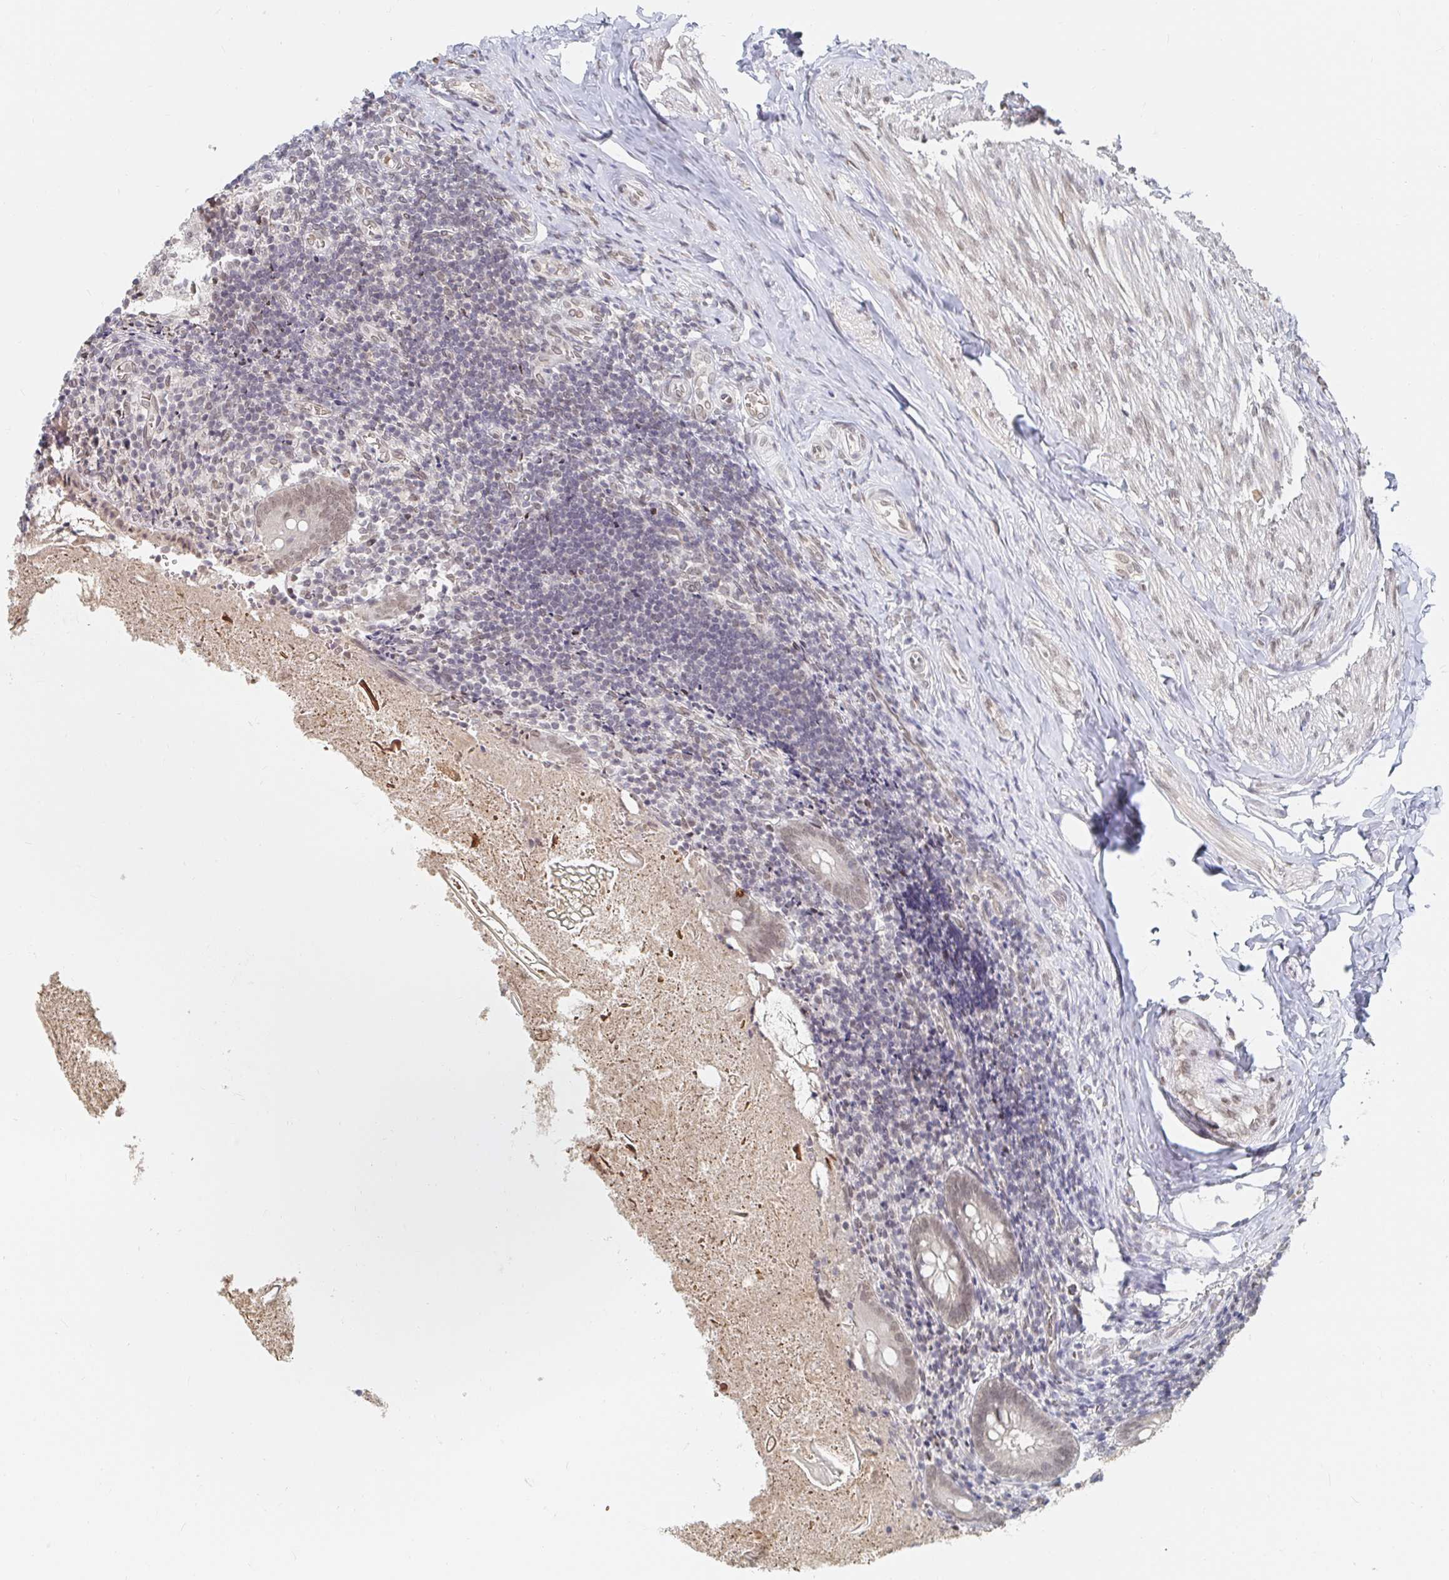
{"staining": {"intensity": "weak", "quantity": "25%-75%", "location": "nuclear"}, "tissue": "appendix", "cell_type": "Glandular cells", "image_type": "normal", "snomed": [{"axis": "morphology", "description": "Normal tissue, NOS"}, {"axis": "topography", "description": "Appendix"}], "caption": "DAB immunohistochemical staining of unremarkable human appendix exhibits weak nuclear protein expression in approximately 25%-75% of glandular cells.", "gene": "CHD2", "patient": {"sex": "female", "age": 17}}